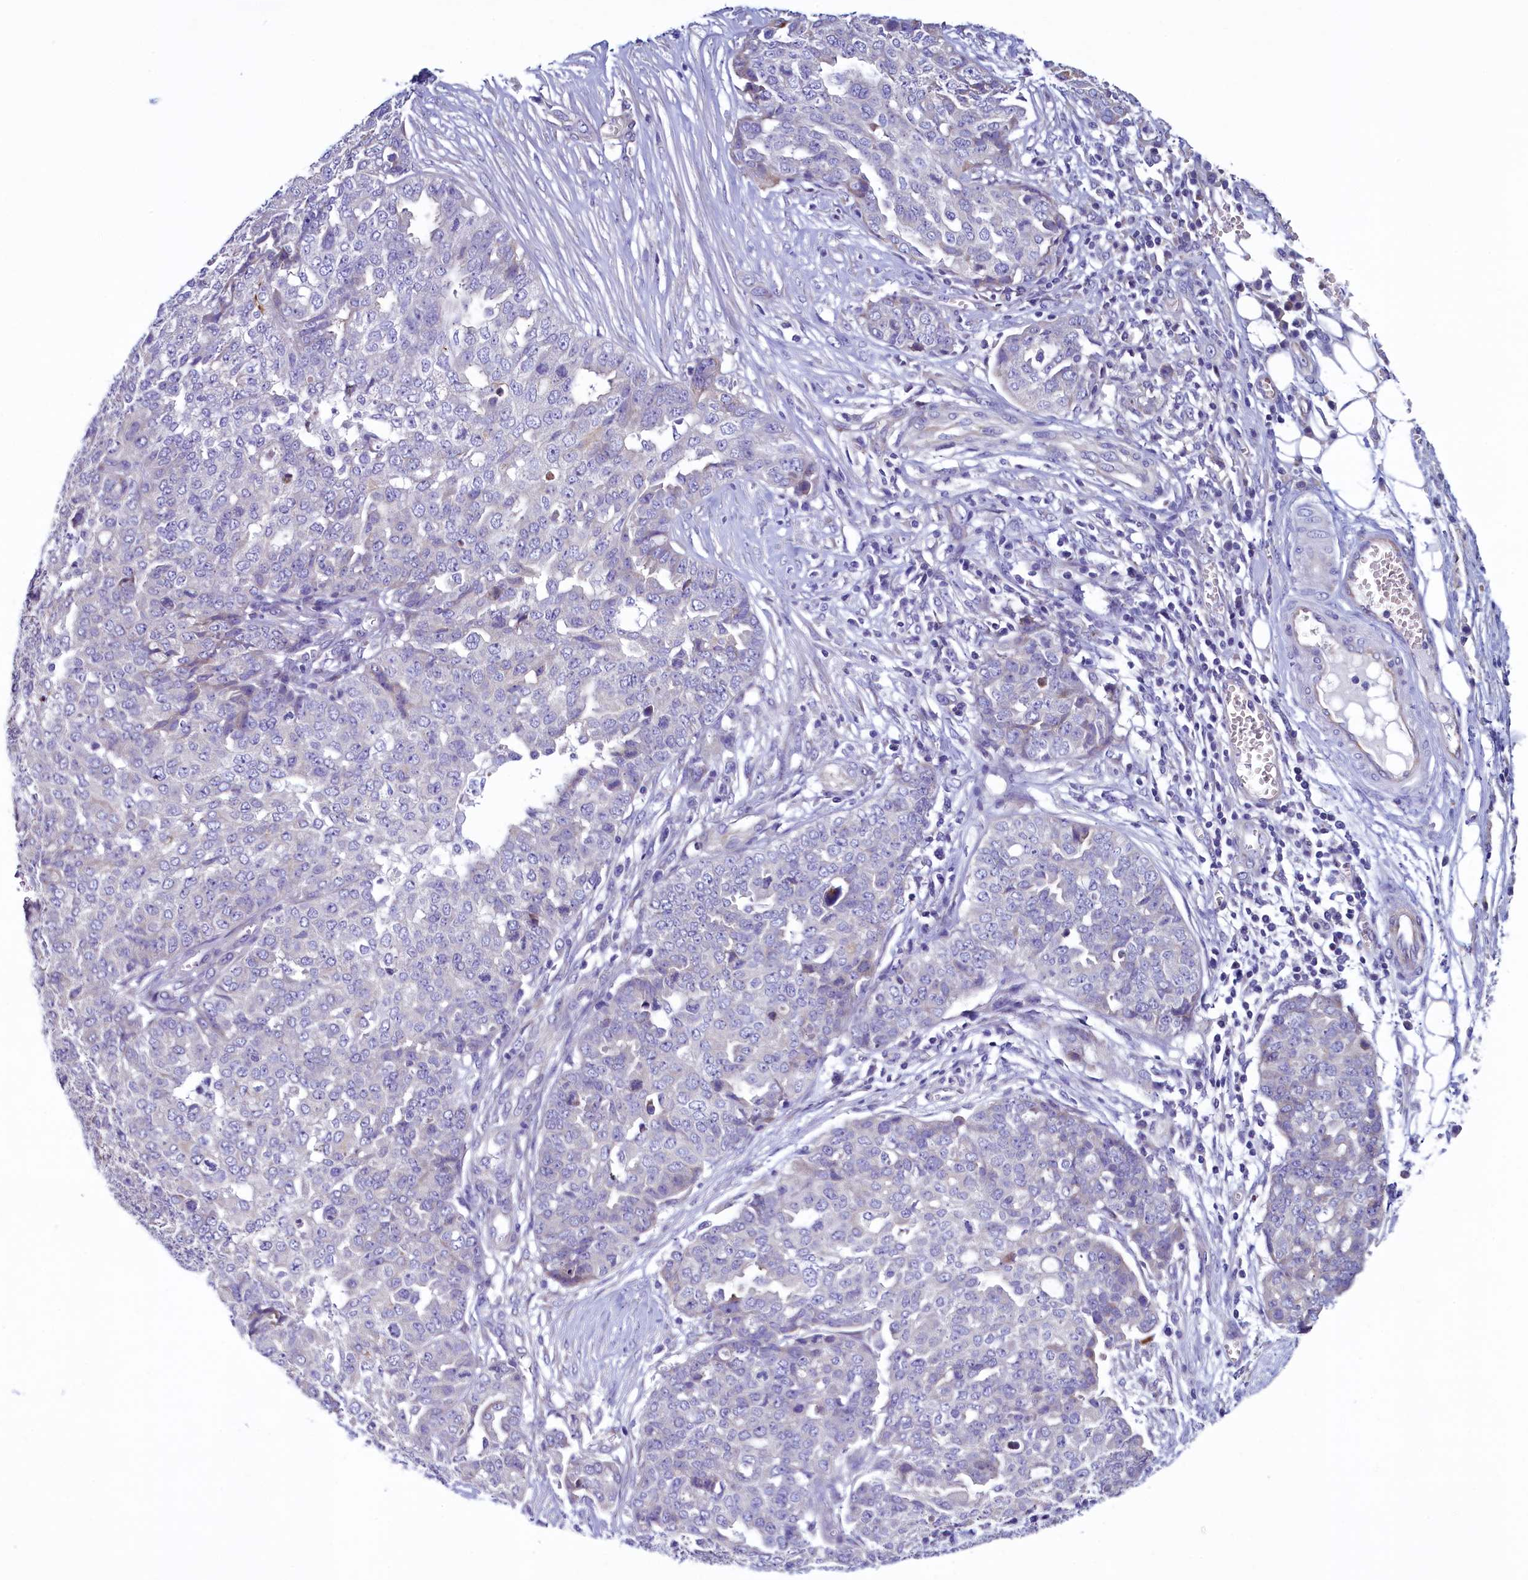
{"staining": {"intensity": "negative", "quantity": "none", "location": "none"}, "tissue": "ovarian cancer", "cell_type": "Tumor cells", "image_type": "cancer", "snomed": [{"axis": "morphology", "description": "Cystadenocarcinoma, serous, NOS"}, {"axis": "topography", "description": "Soft tissue"}, {"axis": "topography", "description": "Ovary"}], "caption": "A photomicrograph of human ovarian cancer (serous cystadenocarcinoma) is negative for staining in tumor cells. The staining was performed using DAB to visualize the protein expression in brown, while the nuclei were stained in blue with hematoxylin (Magnification: 20x).", "gene": "KRBOX5", "patient": {"sex": "female", "age": 57}}